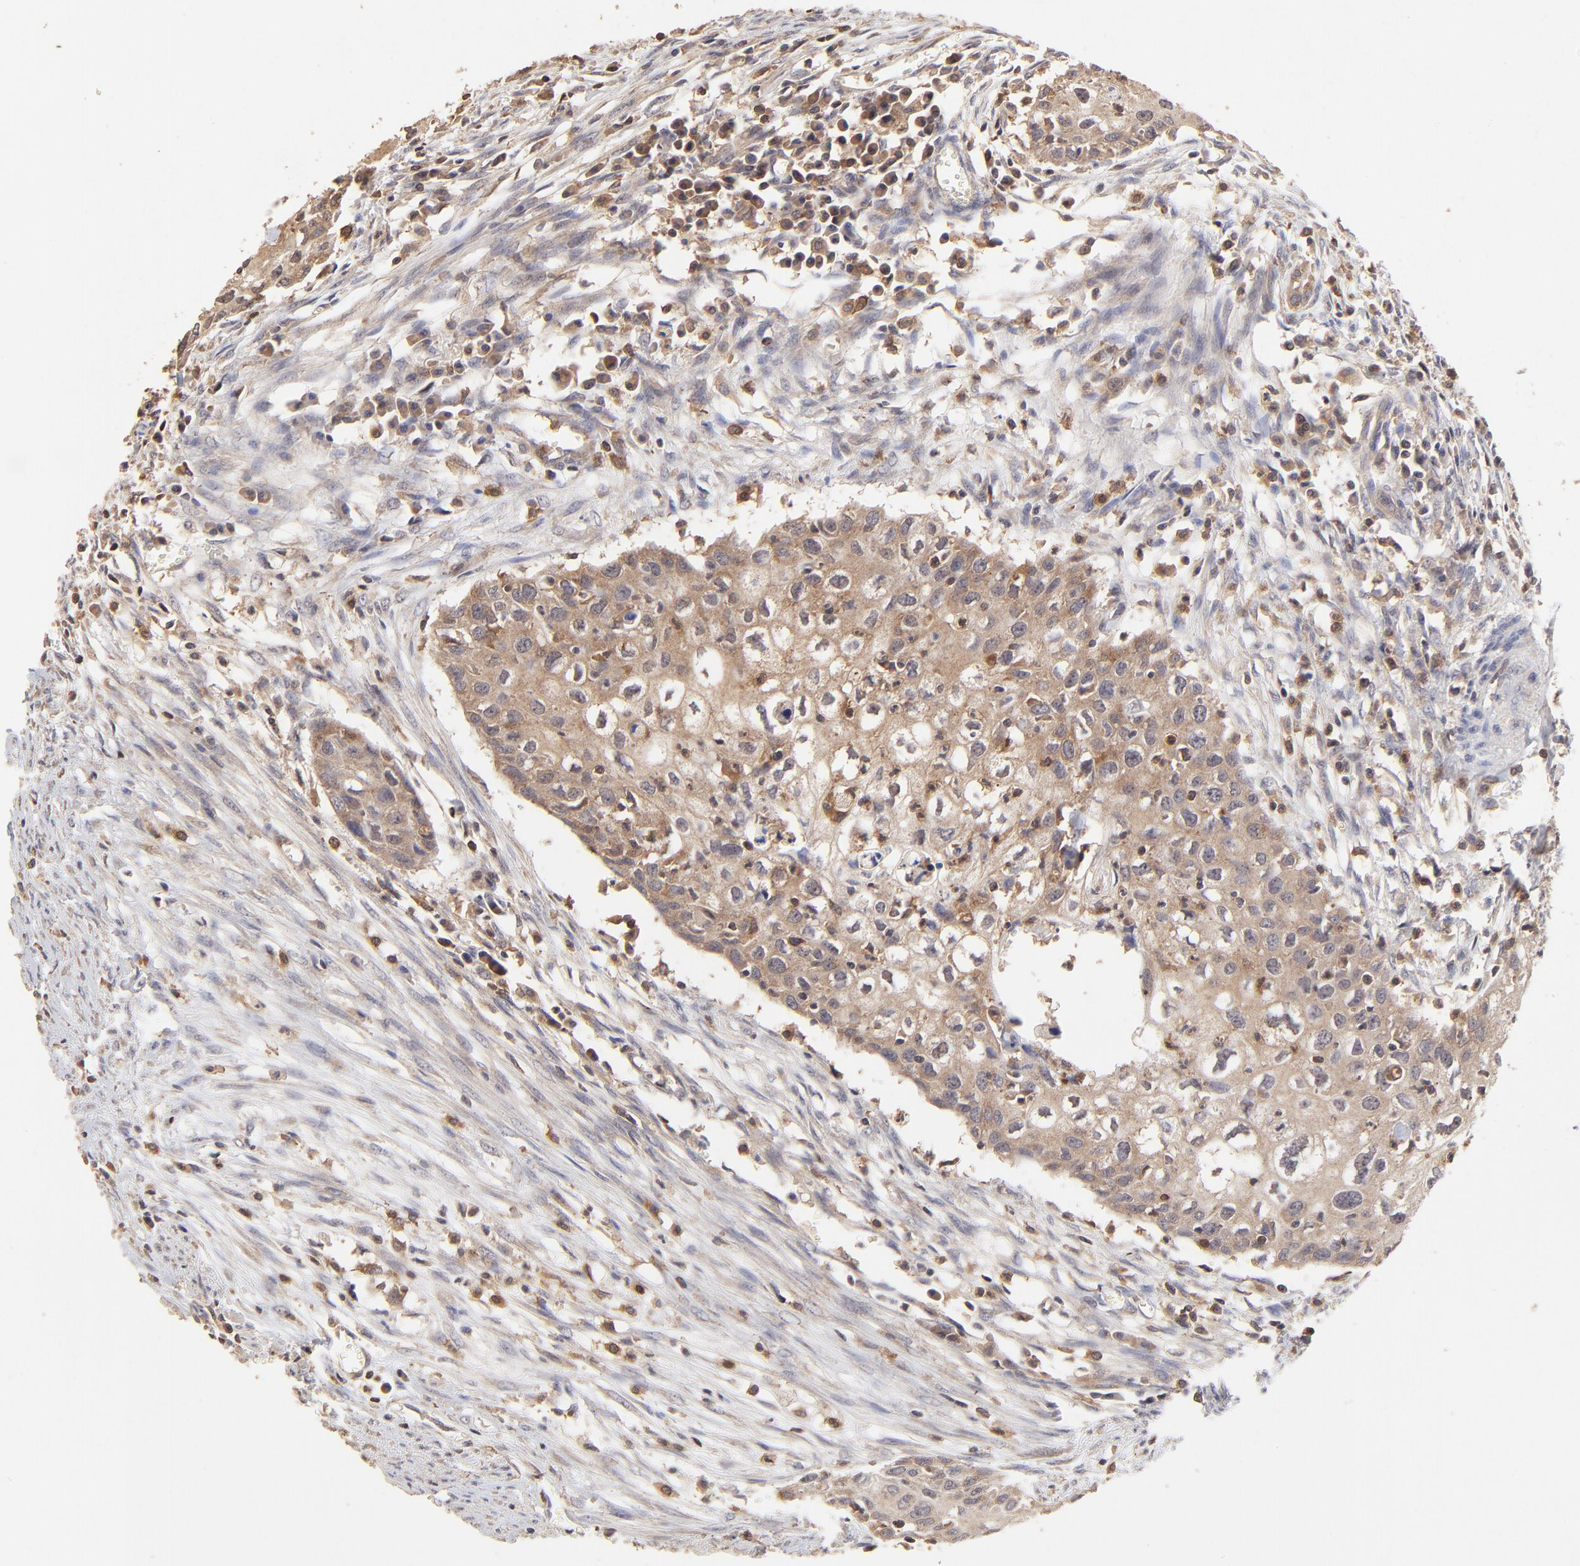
{"staining": {"intensity": "moderate", "quantity": ">75%", "location": "cytoplasmic/membranous"}, "tissue": "urothelial cancer", "cell_type": "Tumor cells", "image_type": "cancer", "snomed": [{"axis": "morphology", "description": "Urothelial carcinoma, High grade"}, {"axis": "topography", "description": "Urinary bladder"}], "caption": "This is an image of immunohistochemistry staining of urothelial cancer, which shows moderate staining in the cytoplasmic/membranous of tumor cells.", "gene": "STON2", "patient": {"sex": "male", "age": 54}}